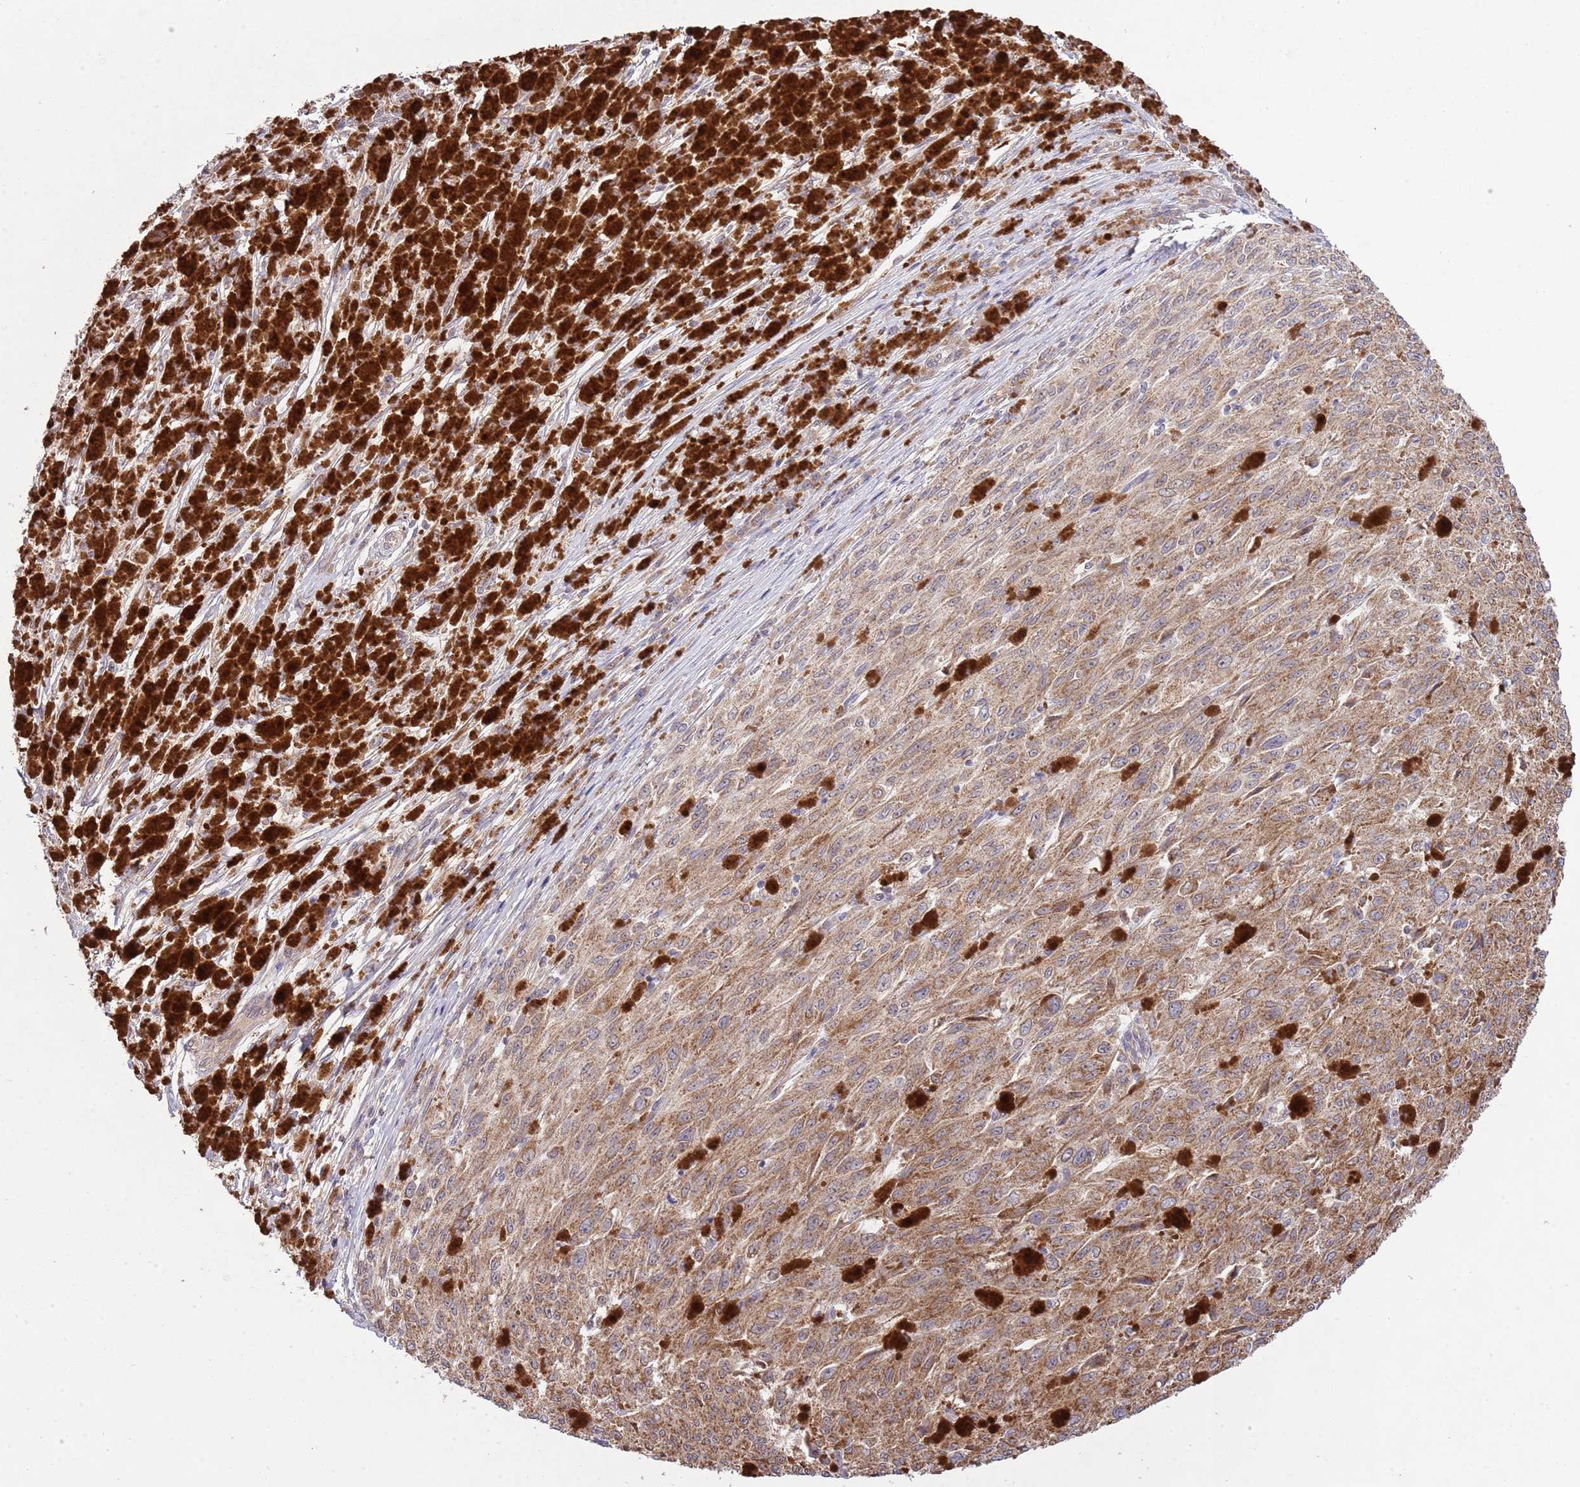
{"staining": {"intensity": "moderate", "quantity": ">75%", "location": "cytoplasmic/membranous"}, "tissue": "melanoma", "cell_type": "Tumor cells", "image_type": "cancer", "snomed": [{"axis": "morphology", "description": "Malignant melanoma, NOS"}, {"axis": "topography", "description": "Skin"}], "caption": "A medium amount of moderate cytoplasmic/membranous expression is seen in about >75% of tumor cells in melanoma tissue.", "gene": "IVD", "patient": {"sex": "female", "age": 52}}